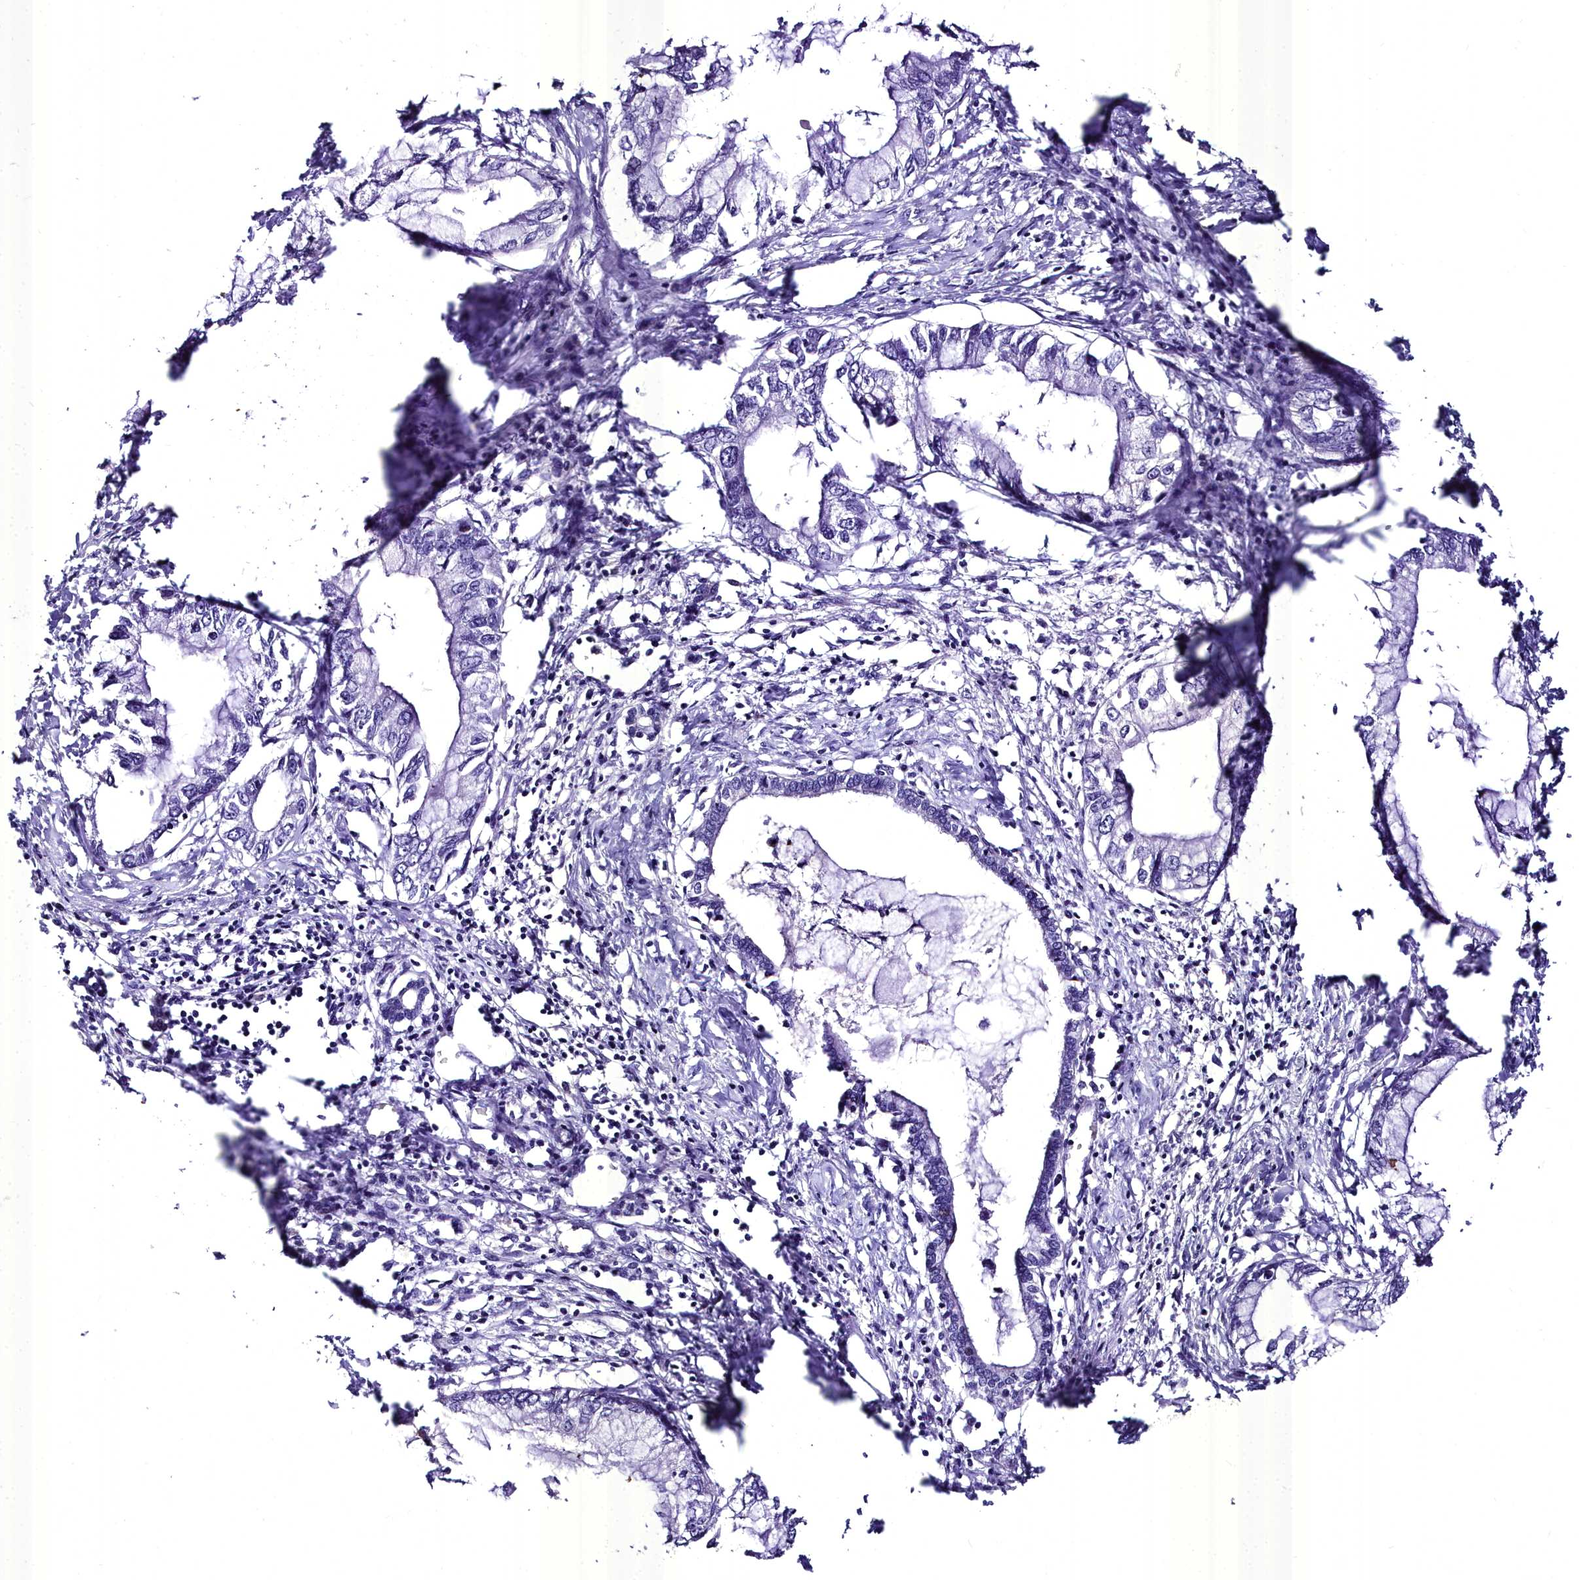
{"staining": {"intensity": "negative", "quantity": "none", "location": "none"}, "tissue": "pancreatic cancer", "cell_type": "Tumor cells", "image_type": "cancer", "snomed": [{"axis": "morphology", "description": "Adenocarcinoma, NOS"}, {"axis": "topography", "description": "Pancreas"}], "caption": "The image reveals no staining of tumor cells in pancreatic cancer.", "gene": "MS4A18", "patient": {"sex": "male", "age": 48}}